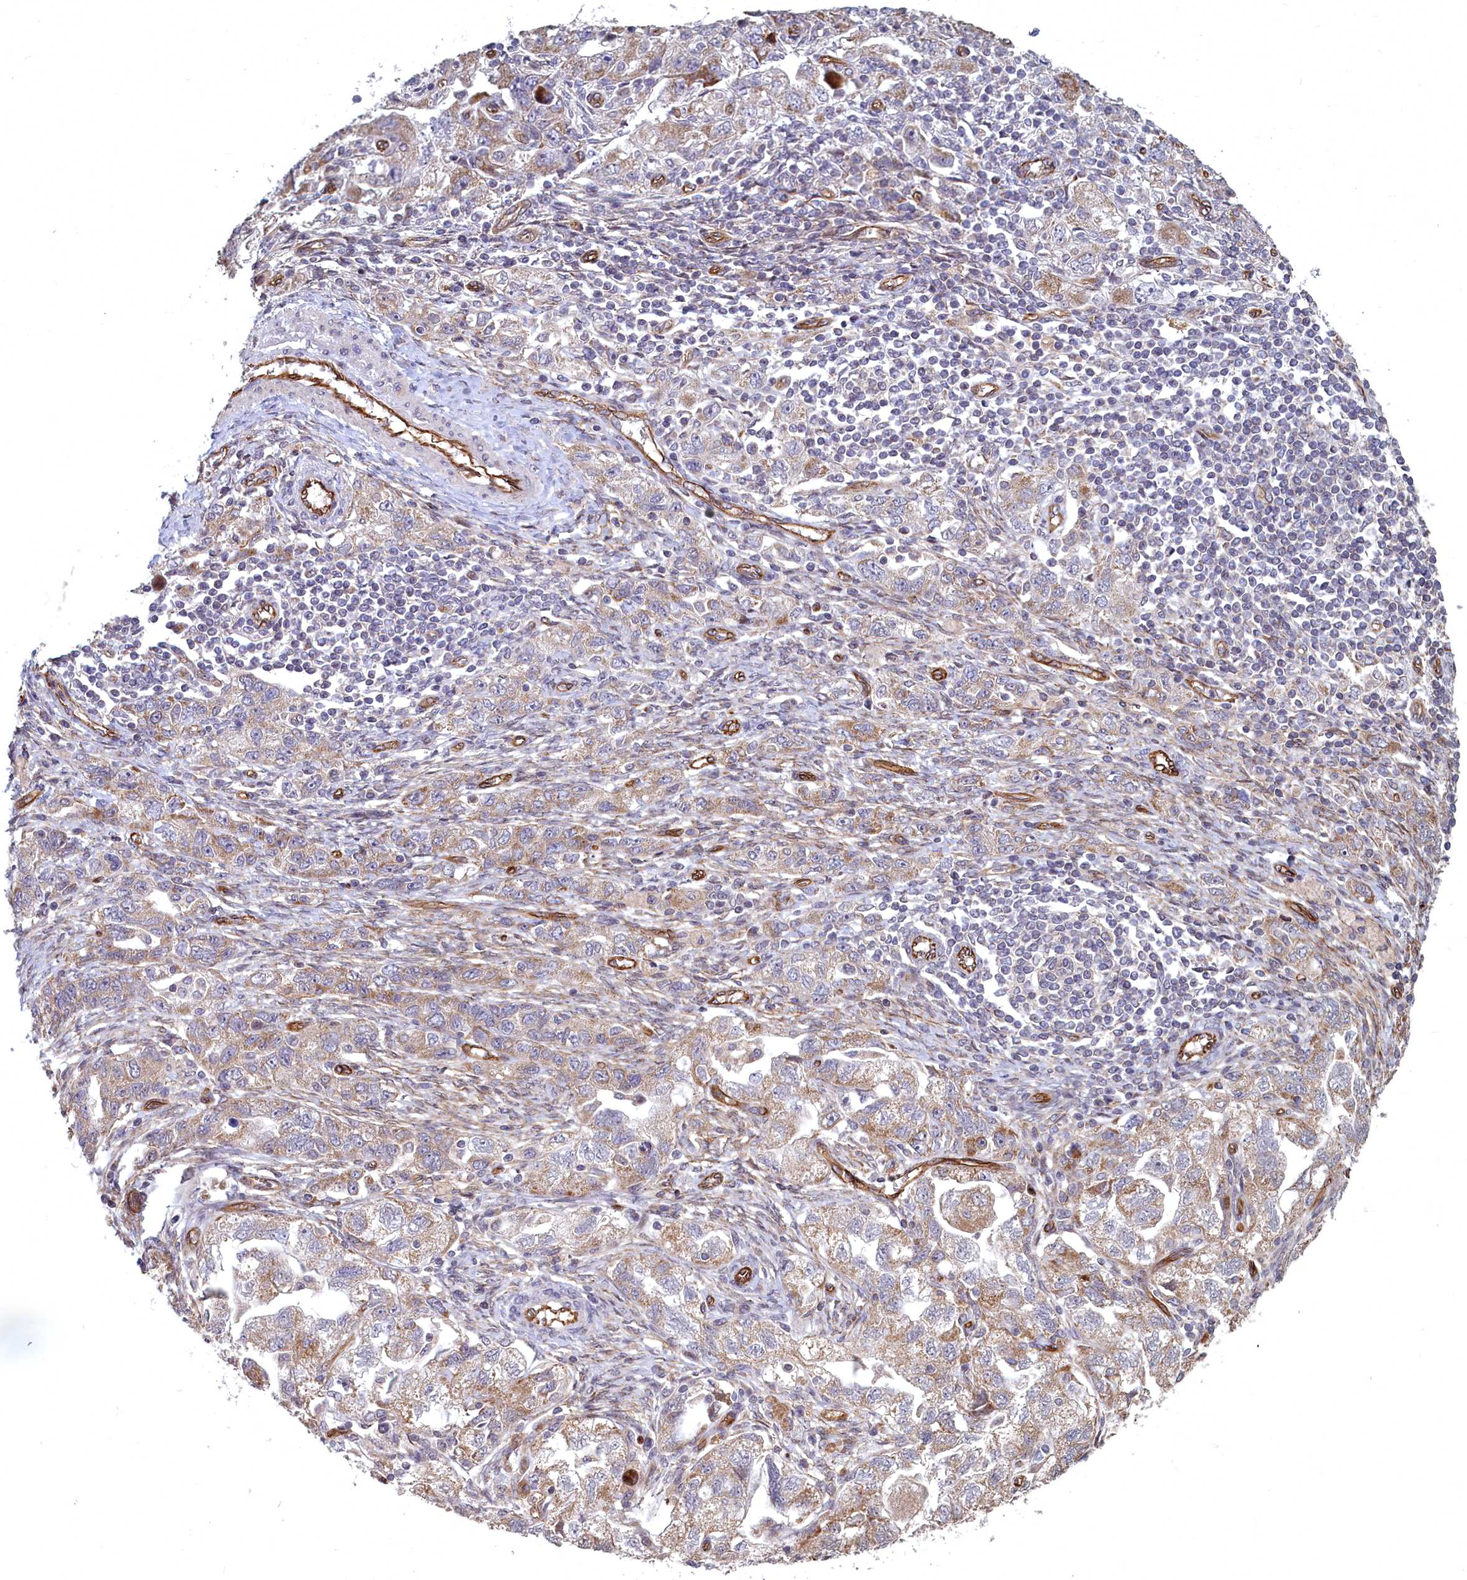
{"staining": {"intensity": "moderate", "quantity": ">75%", "location": "cytoplasmic/membranous"}, "tissue": "ovarian cancer", "cell_type": "Tumor cells", "image_type": "cancer", "snomed": [{"axis": "morphology", "description": "Carcinoma, NOS"}, {"axis": "morphology", "description": "Cystadenocarcinoma, serous, NOS"}, {"axis": "topography", "description": "Ovary"}], "caption": "Immunohistochemical staining of carcinoma (ovarian) demonstrates medium levels of moderate cytoplasmic/membranous staining in about >75% of tumor cells.", "gene": "TSPYL4", "patient": {"sex": "female", "age": 69}}